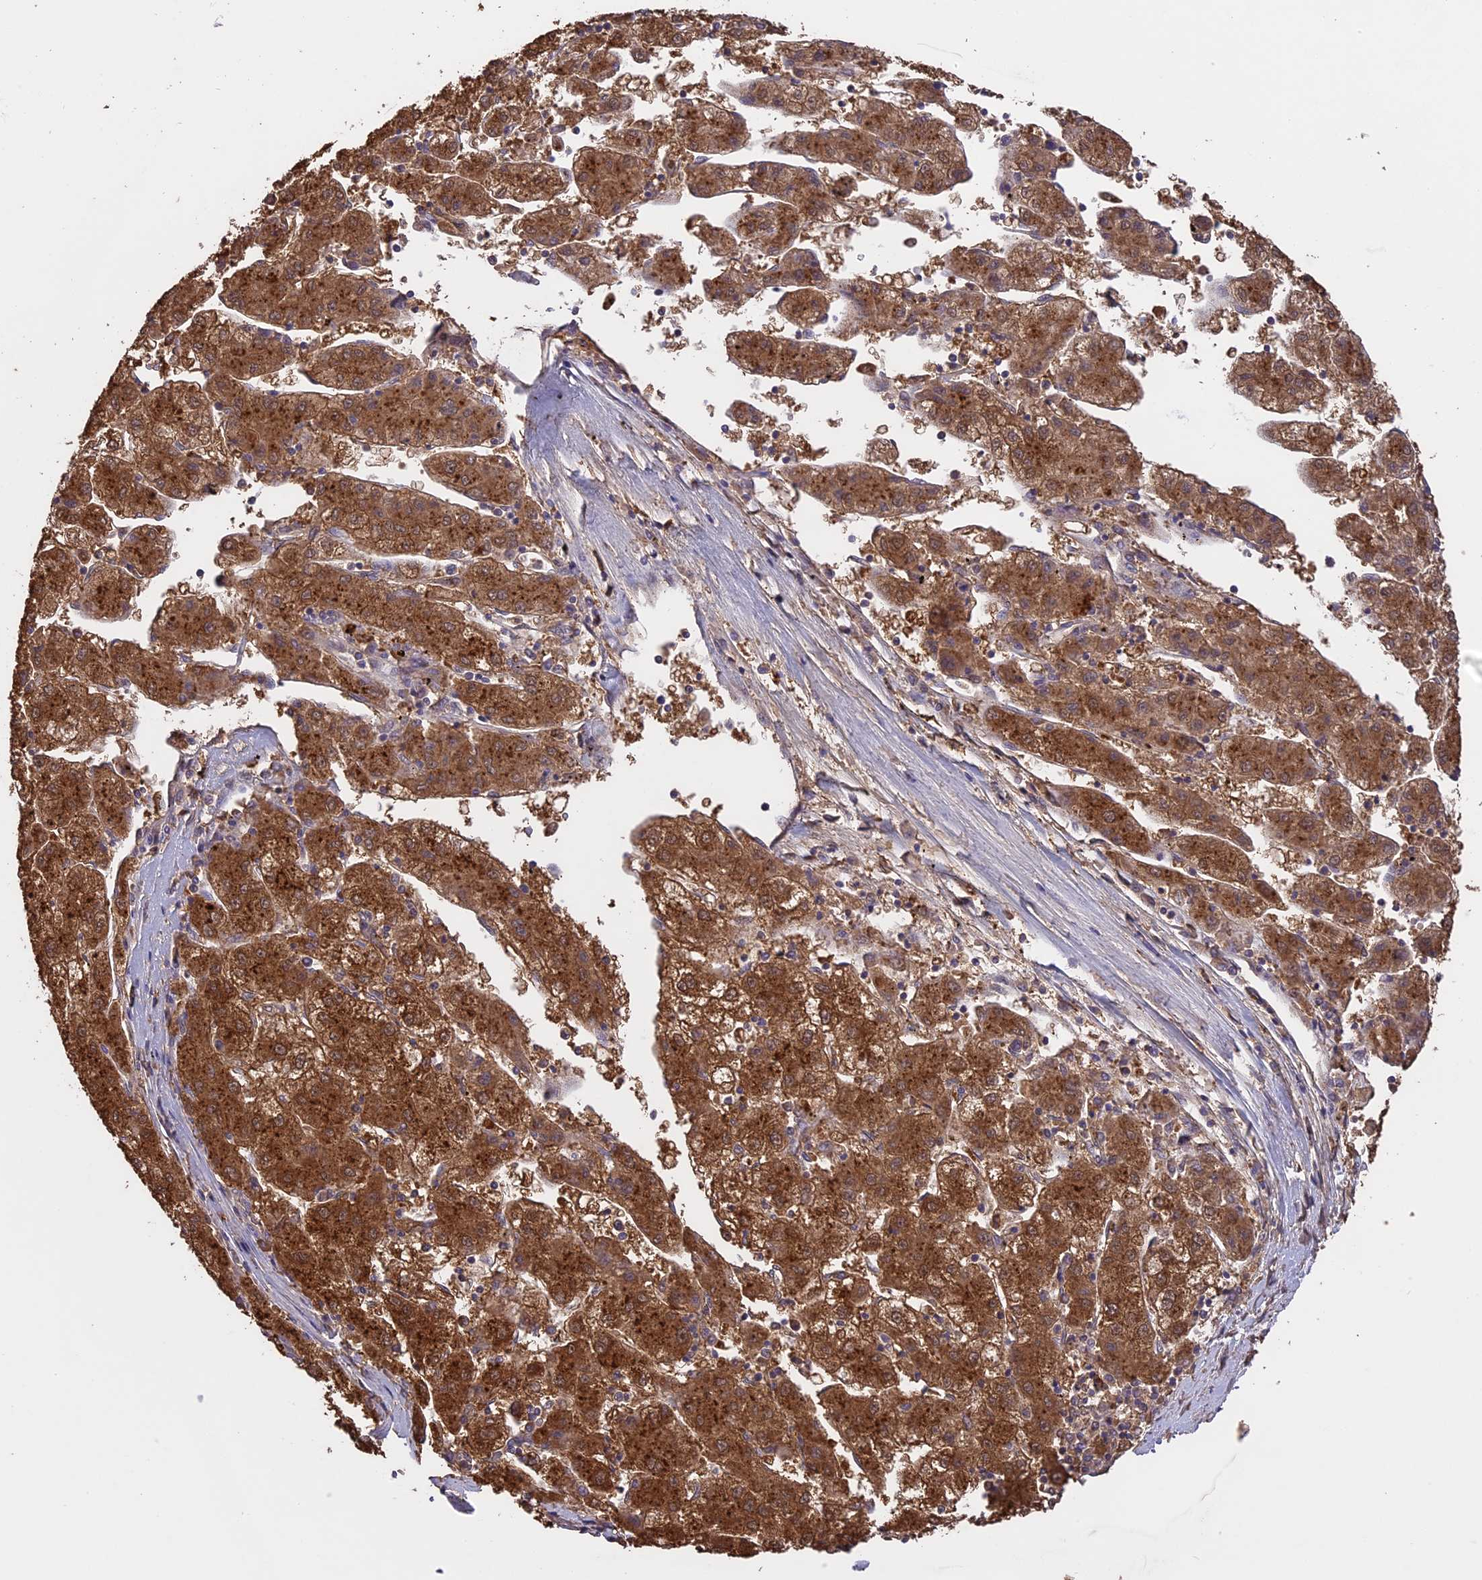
{"staining": {"intensity": "strong", "quantity": ">75%", "location": "cytoplasmic/membranous,nuclear"}, "tissue": "liver cancer", "cell_type": "Tumor cells", "image_type": "cancer", "snomed": [{"axis": "morphology", "description": "Carcinoma, Hepatocellular, NOS"}, {"axis": "topography", "description": "Liver"}], "caption": "Tumor cells show high levels of strong cytoplasmic/membranous and nuclear positivity in approximately >75% of cells in human liver cancer. The staining was performed using DAB to visualize the protein expression in brown, while the nuclei were stained in blue with hematoxylin (Magnification: 20x).", "gene": "ARHGAP19", "patient": {"sex": "male", "age": 72}}